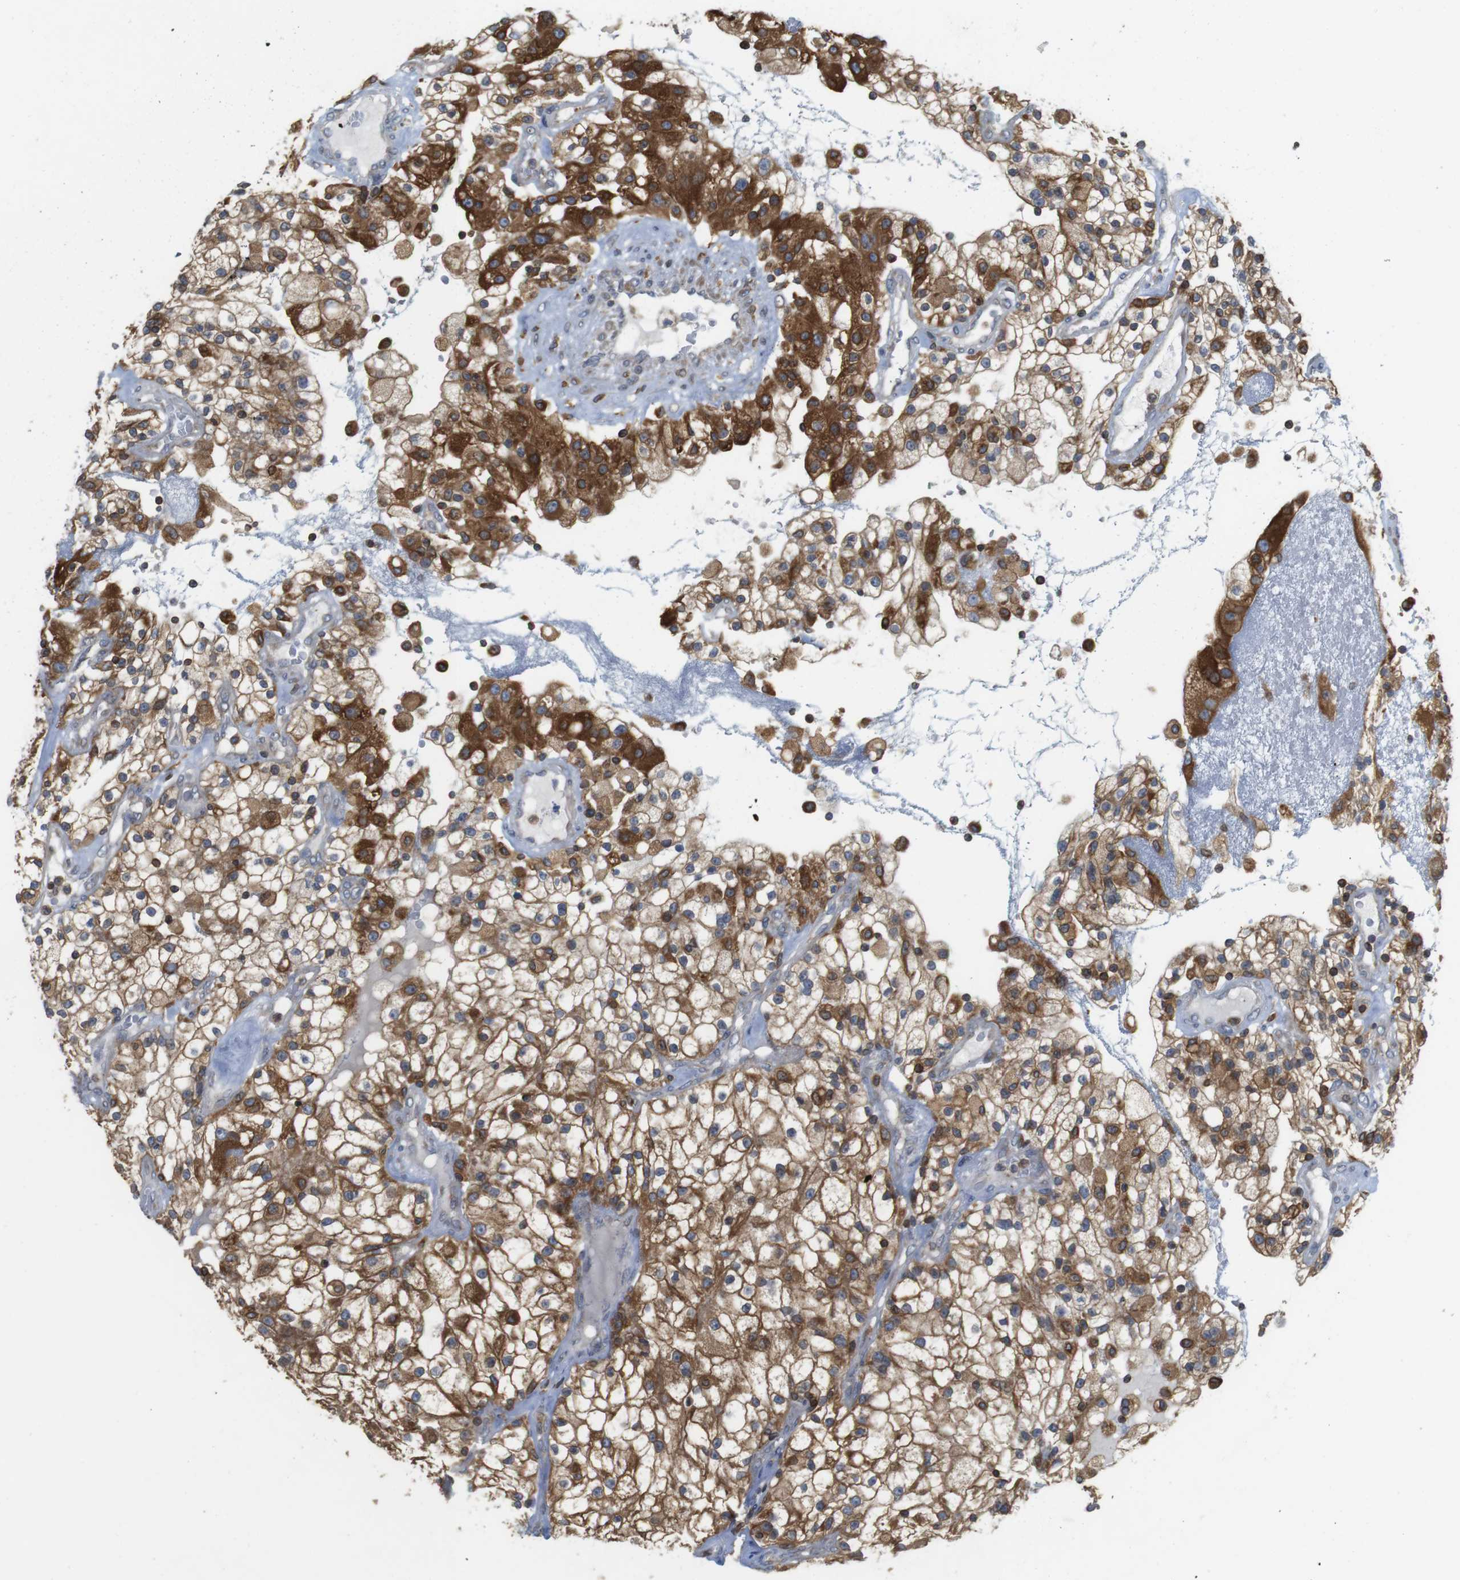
{"staining": {"intensity": "strong", "quantity": ">75%", "location": "cytoplasmic/membranous"}, "tissue": "renal cancer", "cell_type": "Tumor cells", "image_type": "cancer", "snomed": [{"axis": "morphology", "description": "Adenocarcinoma, NOS"}, {"axis": "topography", "description": "Kidney"}], "caption": "Immunohistochemistry (IHC) photomicrograph of human renal adenocarcinoma stained for a protein (brown), which displays high levels of strong cytoplasmic/membranous expression in approximately >75% of tumor cells.", "gene": "ARL6IP5", "patient": {"sex": "female", "age": 52}}